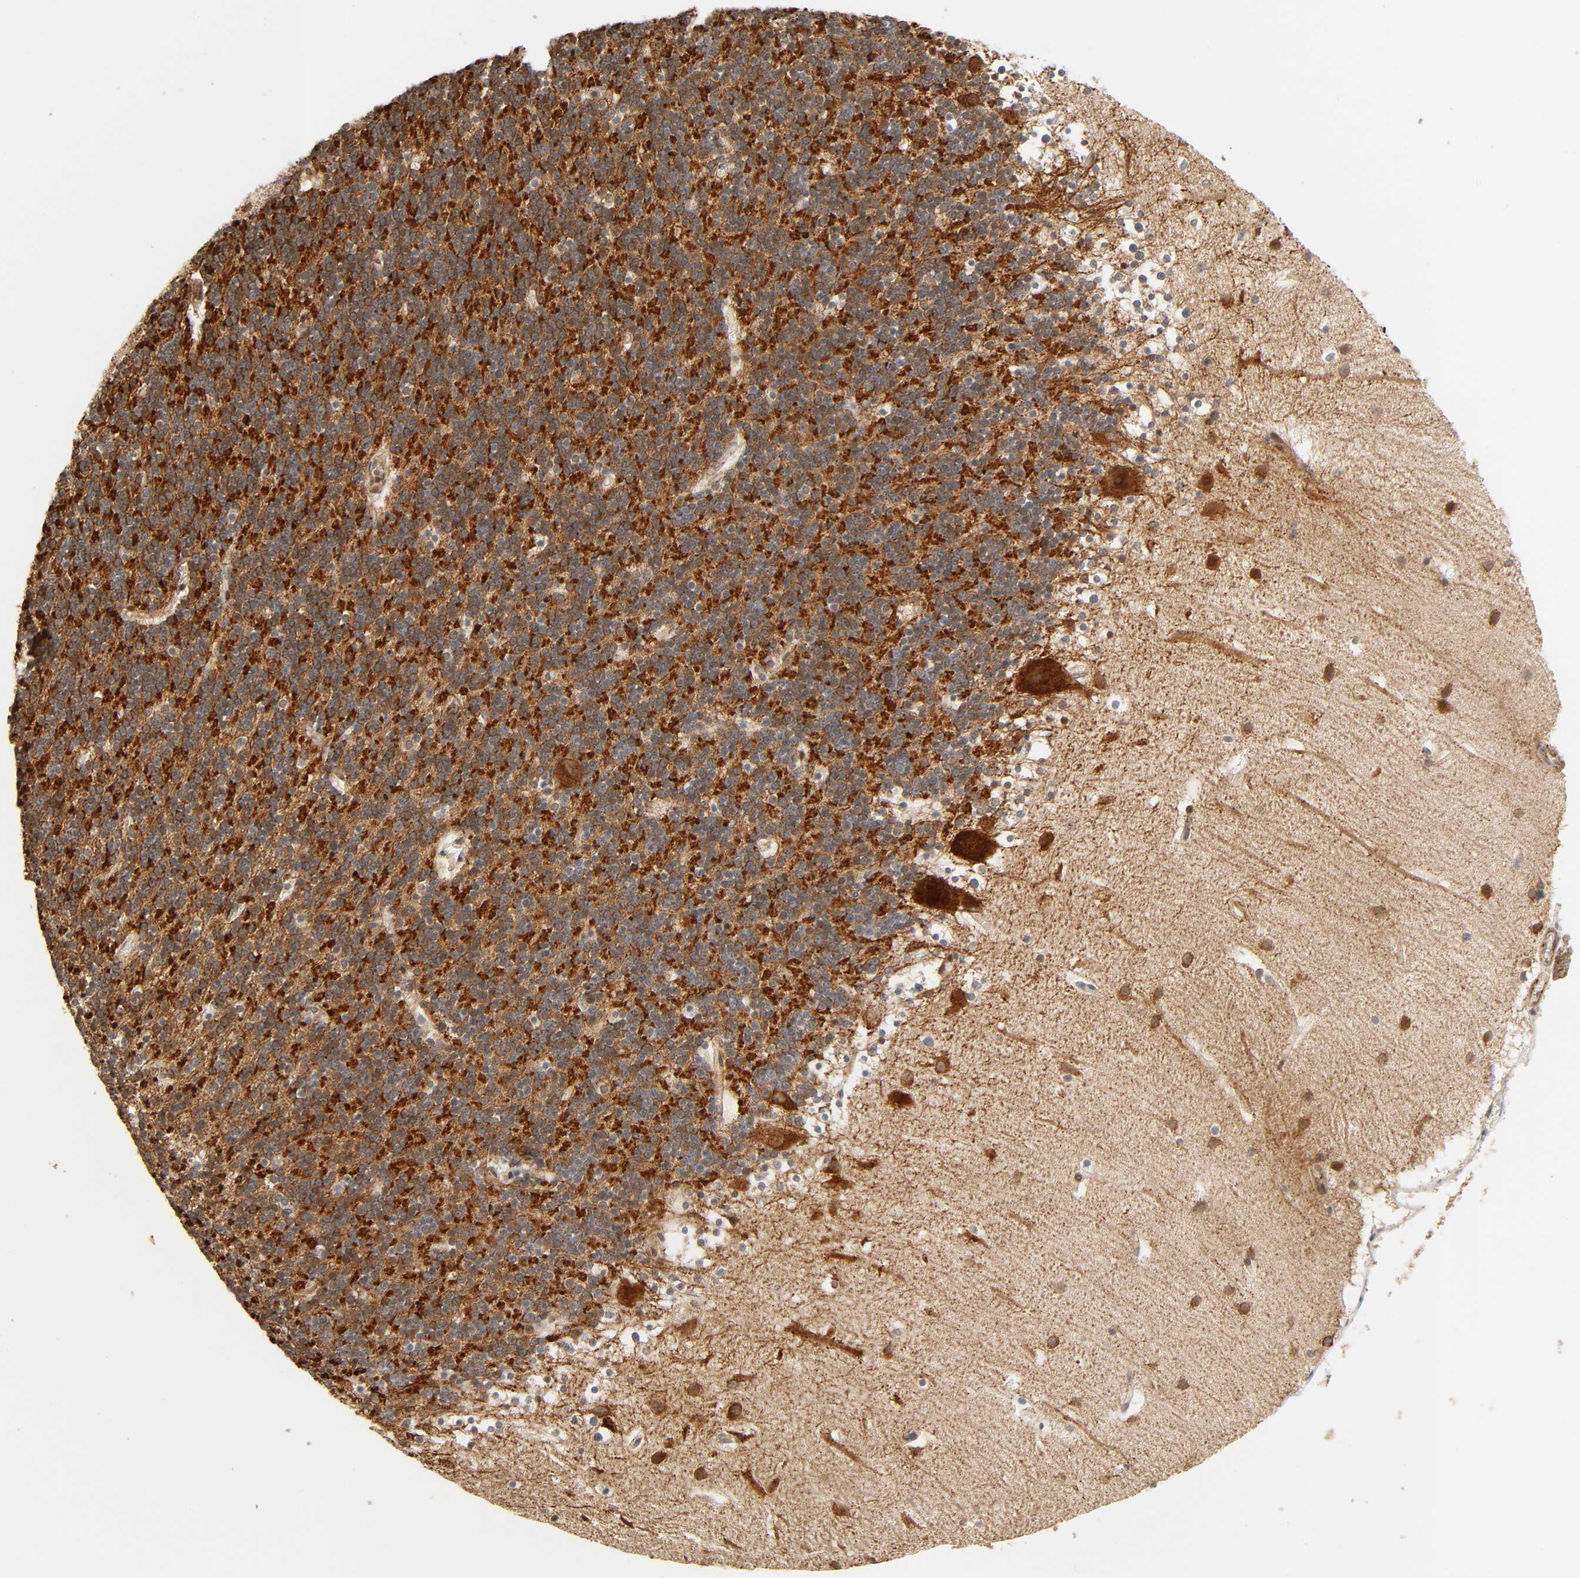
{"staining": {"intensity": "moderate", "quantity": ">75%", "location": "cytoplasmic/membranous"}, "tissue": "cerebellum", "cell_type": "Cells in granular layer", "image_type": "normal", "snomed": [{"axis": "morphology", "description": "Normal tissue, NOS"}, {"axis": "topography", "description": "Cerebellum"}], "caption": "Human cerebellum stained with a brown dye reveals moderate cytoplasmic/membranous positive positivity in about >75% of cells in granular layer.", "gene": "NEMF", "patient": {"sex": "male", "age": 45}}